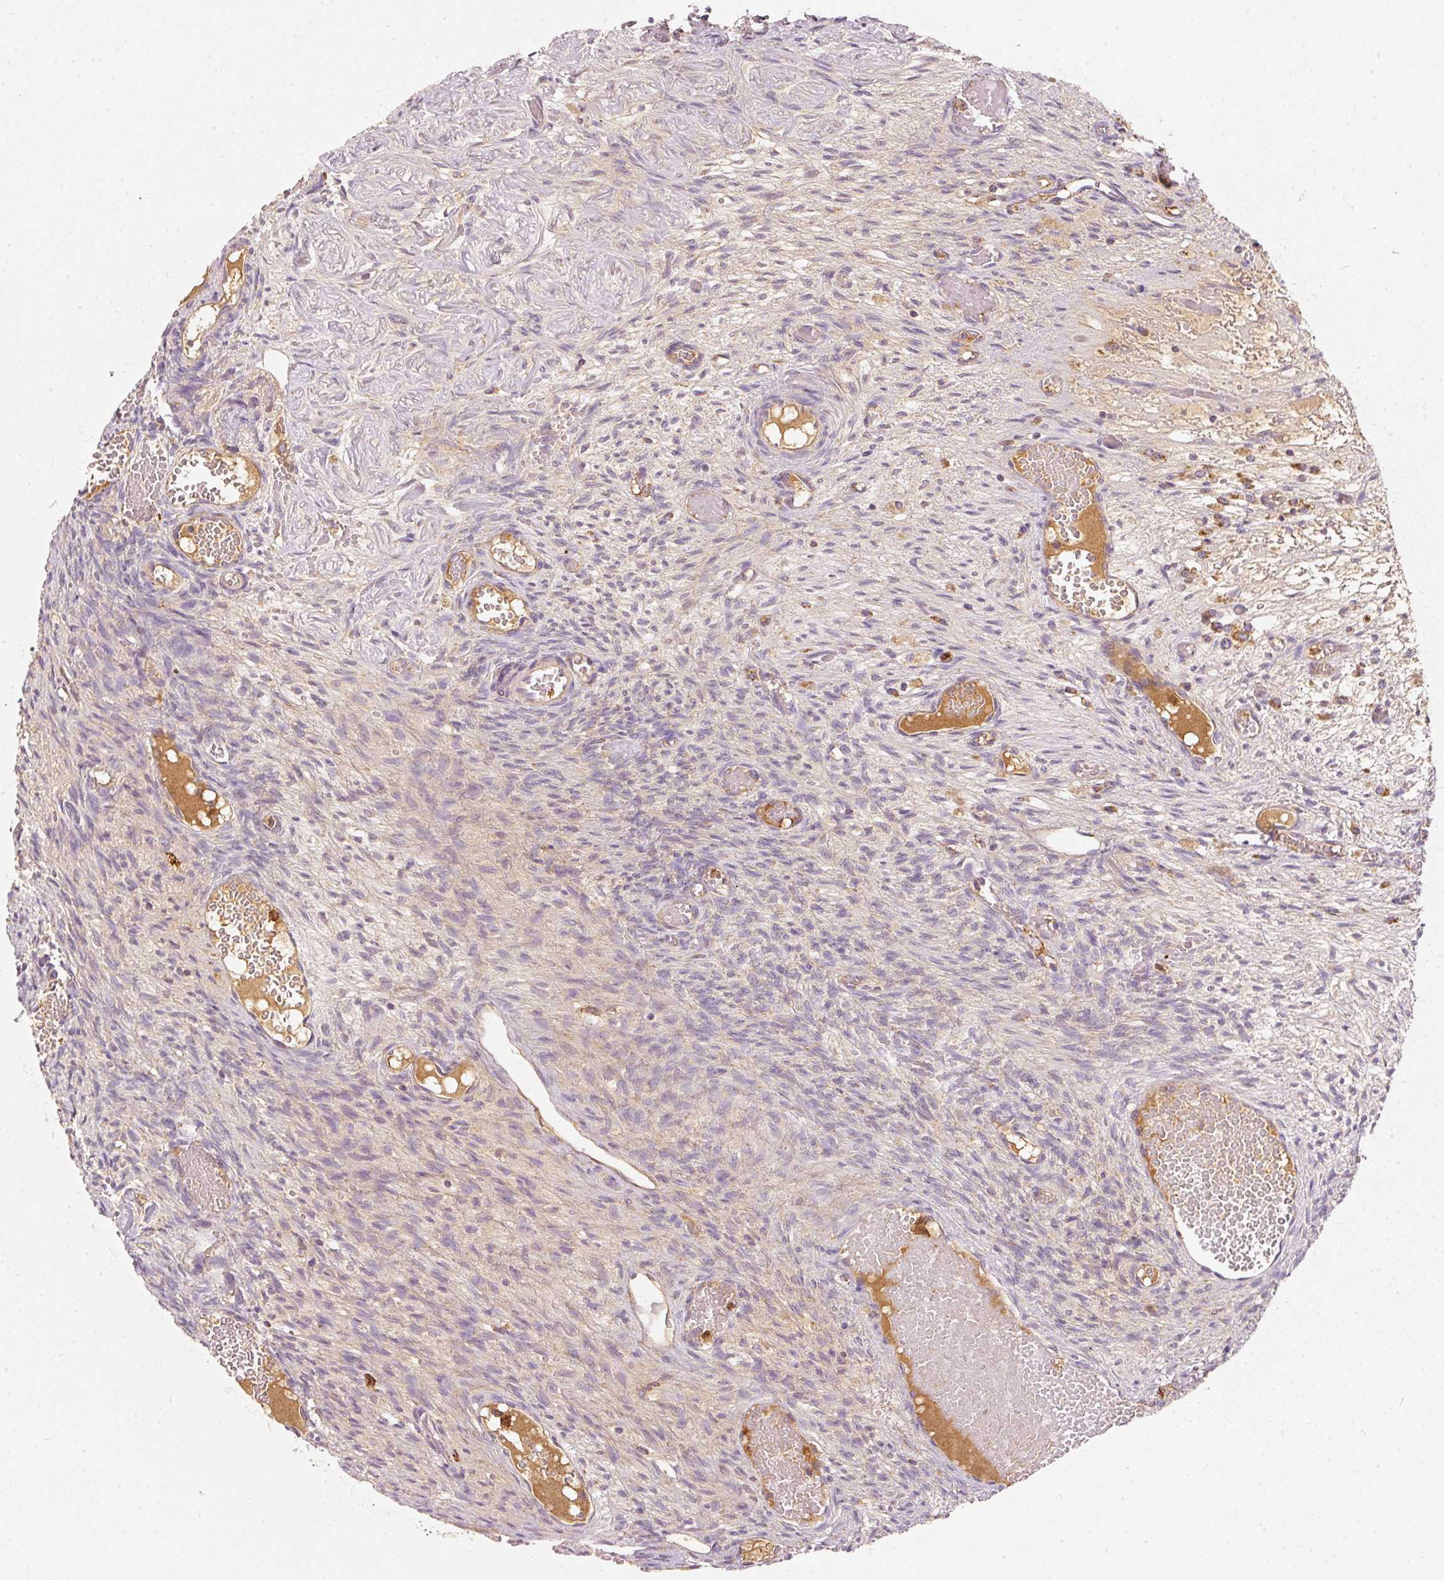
{"staining": {"intensity": "negative", "quantity": "none", "location": "none"}, "tissue": "ovary", "cell_type": "Follicle cells", "image_type": "normal", "snomed": [{"axis": "morphology", "description": "Normal tissue, NOS"}, {"axis": "topography", "description": "Ovary"}], "caption": "A high-resolution micrograph shows immunohistochemistry staining of benign ovary, which exhibits no significant staining in follicle cells. Nuclei are stained in blue.", "gene": "PSENEN", "patient": {"sex": "female", "age": 67}}